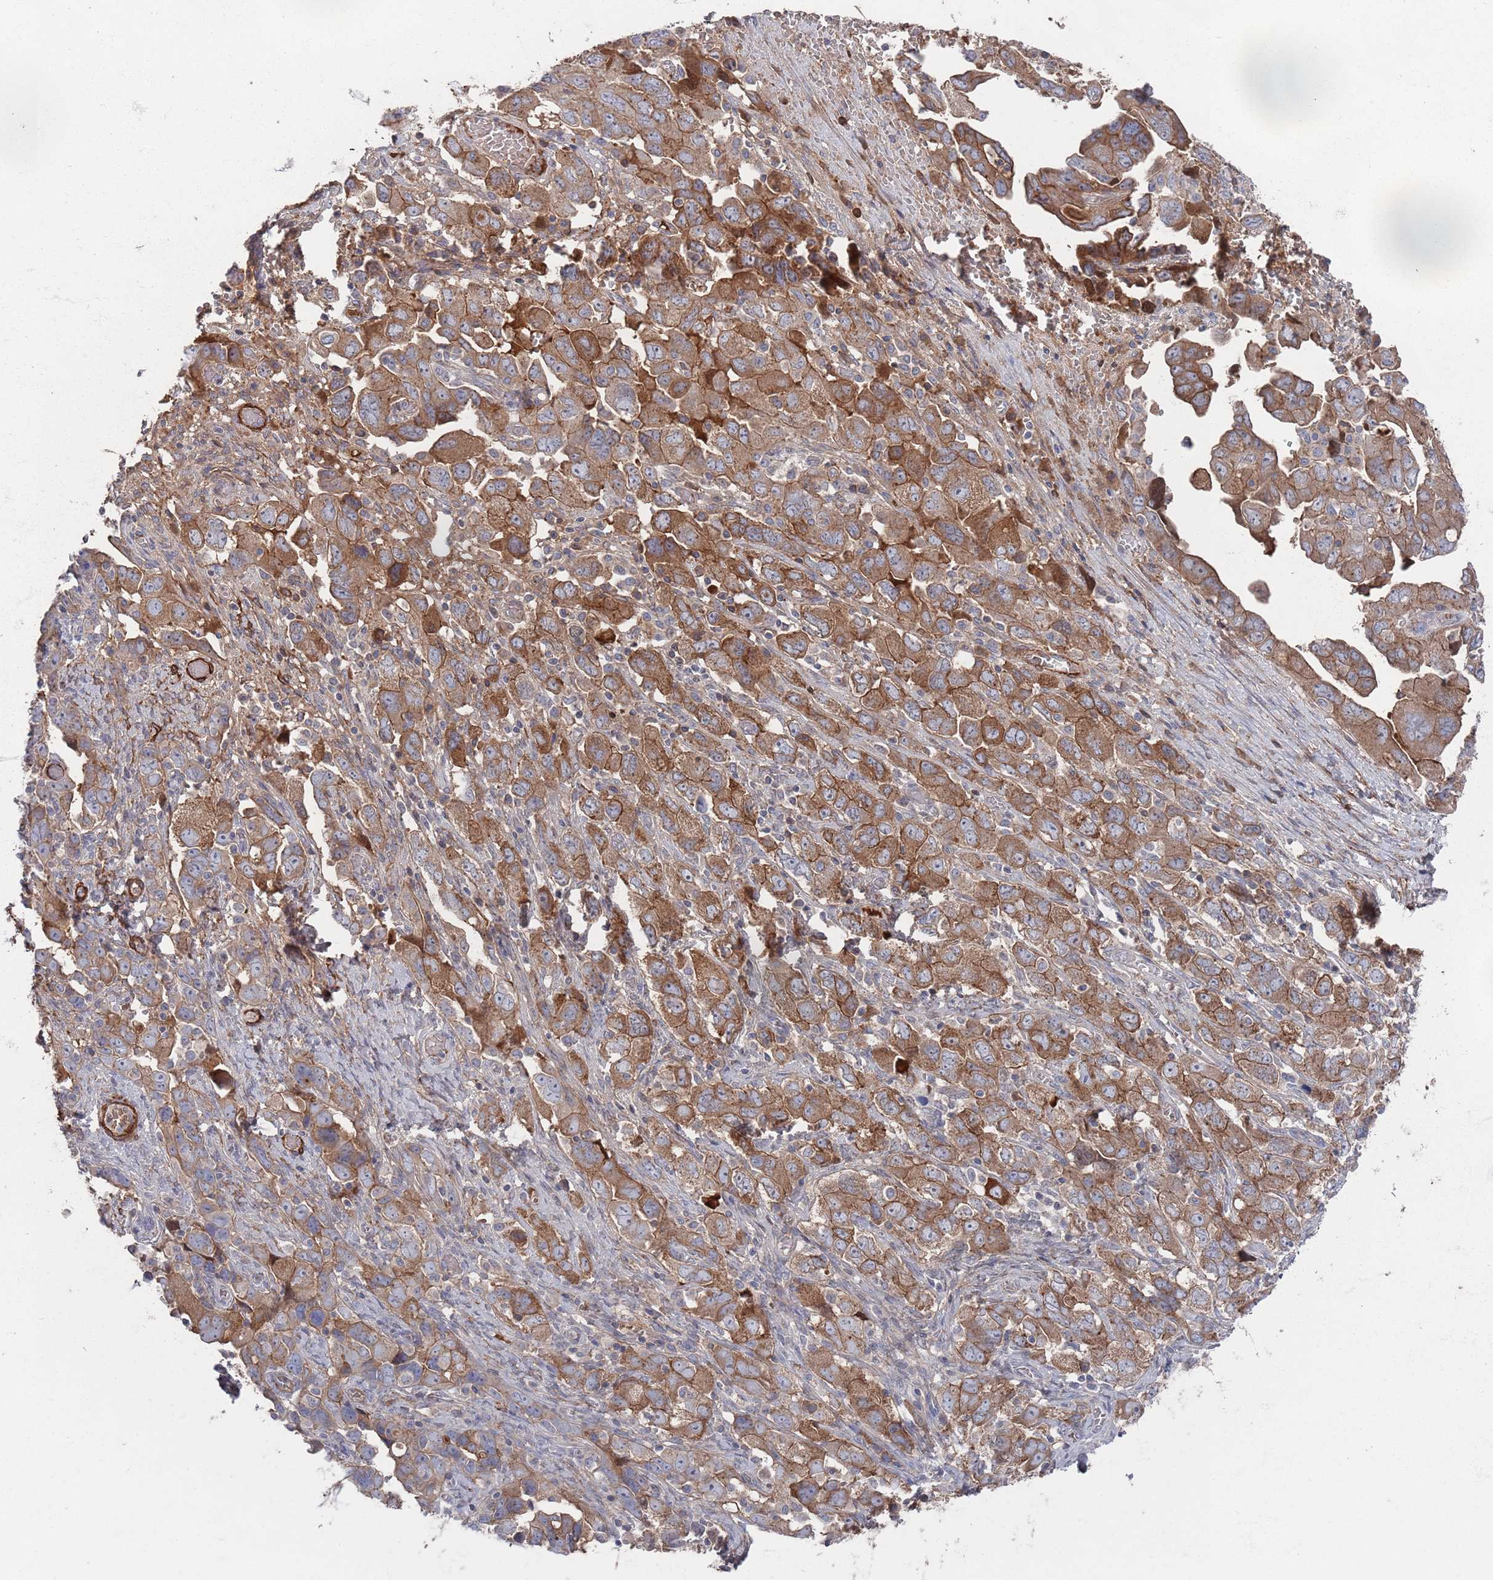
{"staining": {"intensity": "moderate", "quantity": ">75%", "location": "cytoplasmic/membranous"}, "tissue": "ovarian cancer", "cell_type": "Tumor cells", "image_type": "cancer", "snomed": [{"axis": "morphology", "description": "Carcinoma, NOS"}, {"axis": "morphology", "description": "Cystadenocarcinoma, serous, NOS"}, {"axis": "topography", "description": "Ovary"}], "caption": "Immunohistochemical staining of serous cystadenocarcinoma (ovarian) shows moderate cytoplasmic/membranous protein positivity in approximately >75% of tumor cells.", "gene": "PLEKHA4", "patient": {"sex": "female", "age": 69}}